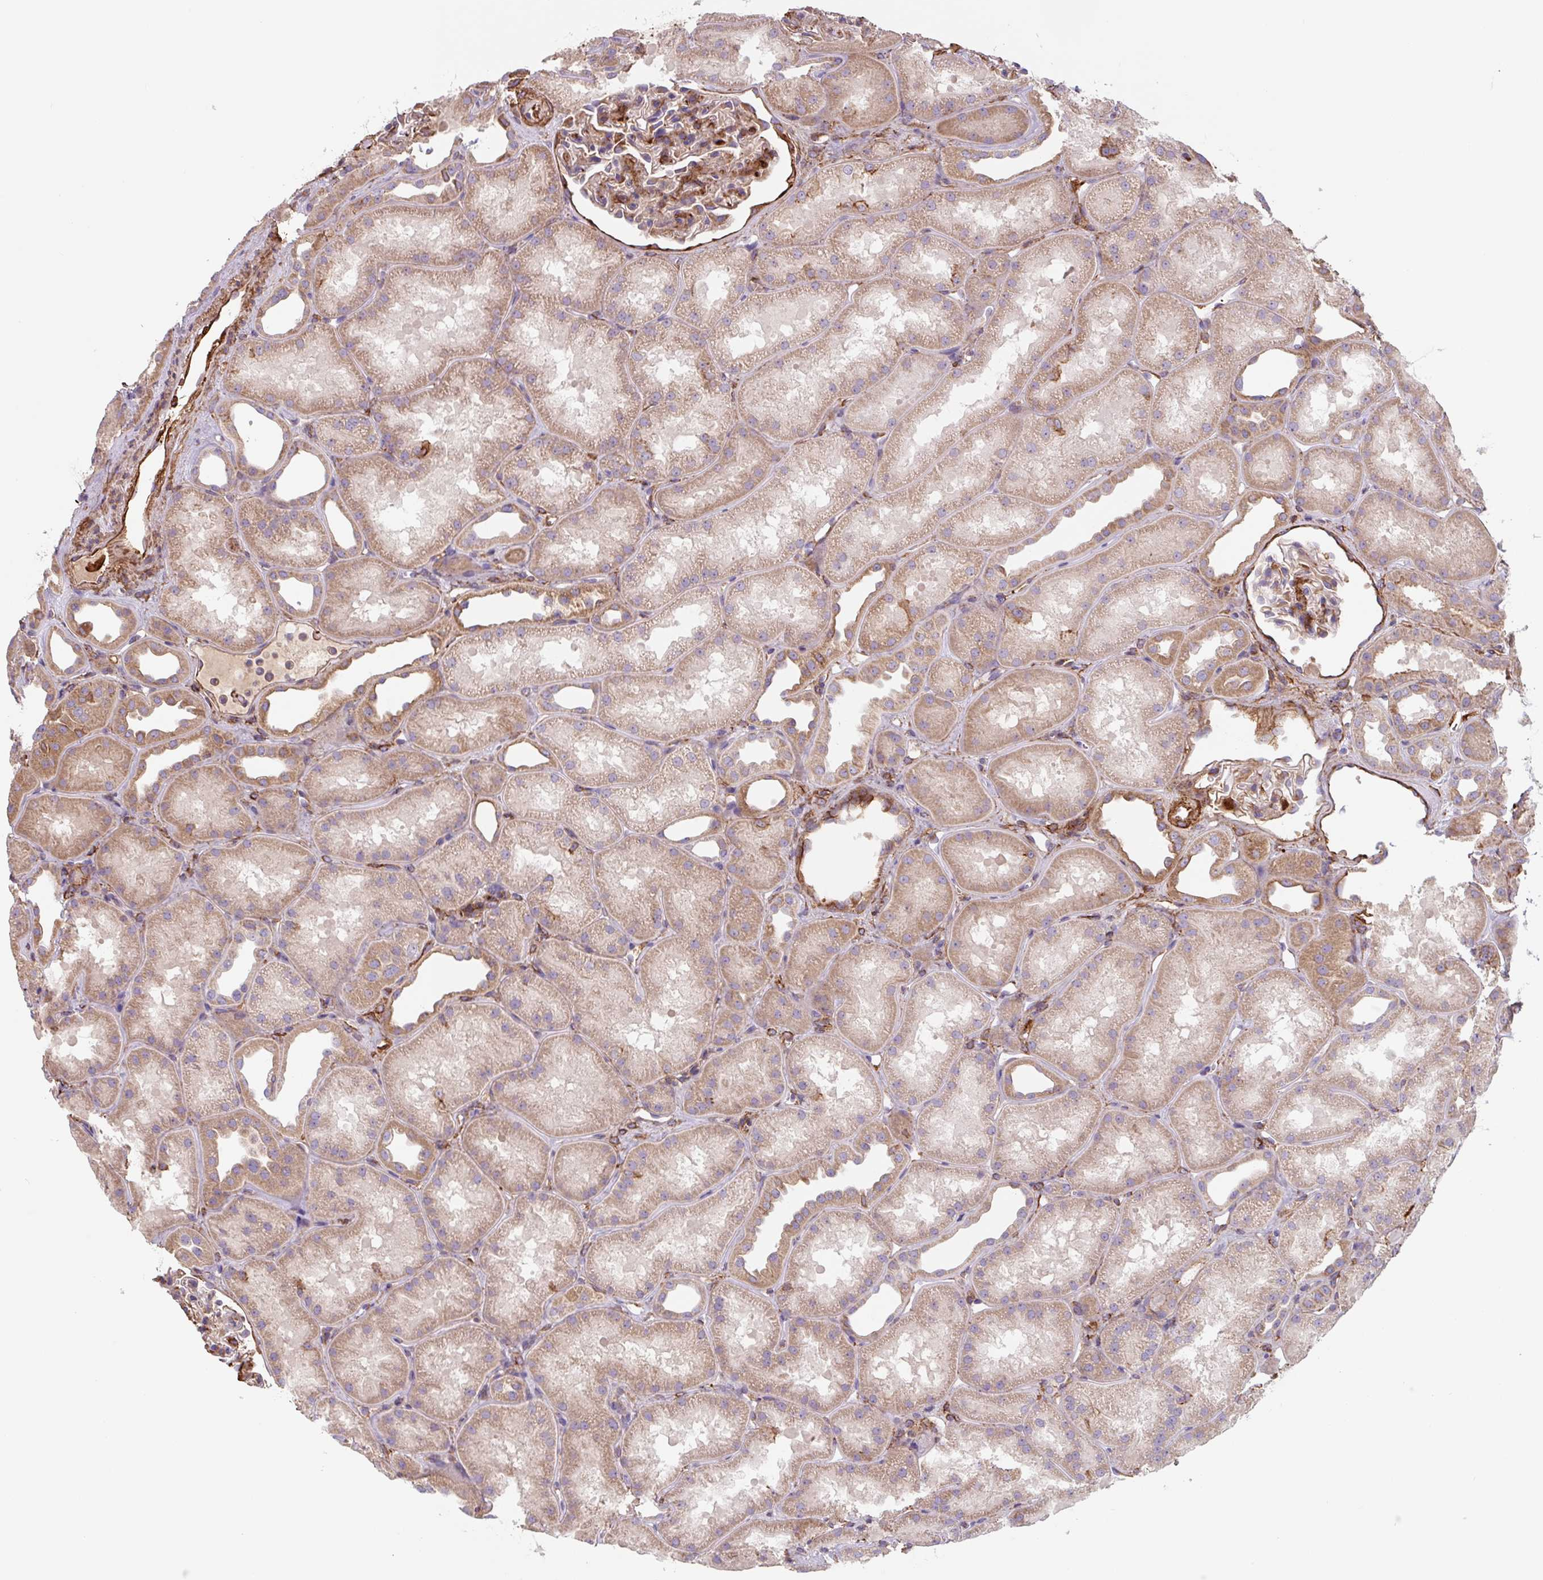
{"staining": {"intensity": "moderate", "quantity": "<25%", "location": "cytoplasmic/membranous"}, "tissue": "kidney", "cell_type": "Cells in glomeruli", "image_type": "normal", "snomed": [{"axis": "morphology", "description": "Normal tissue, NOS"}, {"axis": "topography", "description": "Kidney"}], "caption": "Immunohistochemical staining of normal human kidney exhibits low levels of moderate cytoplasmic/membranous staining in approximately <25% of cells in glomeruli. The staining was performed using DAB (3,3'-diaminobenzidine) to visualize the protein expression in brown, while the nuclei were stained in blue with hematoxylin (Magnification: 20x).", "gene": "DHFR2", "patient": {"sex": "male", "age": 61}}